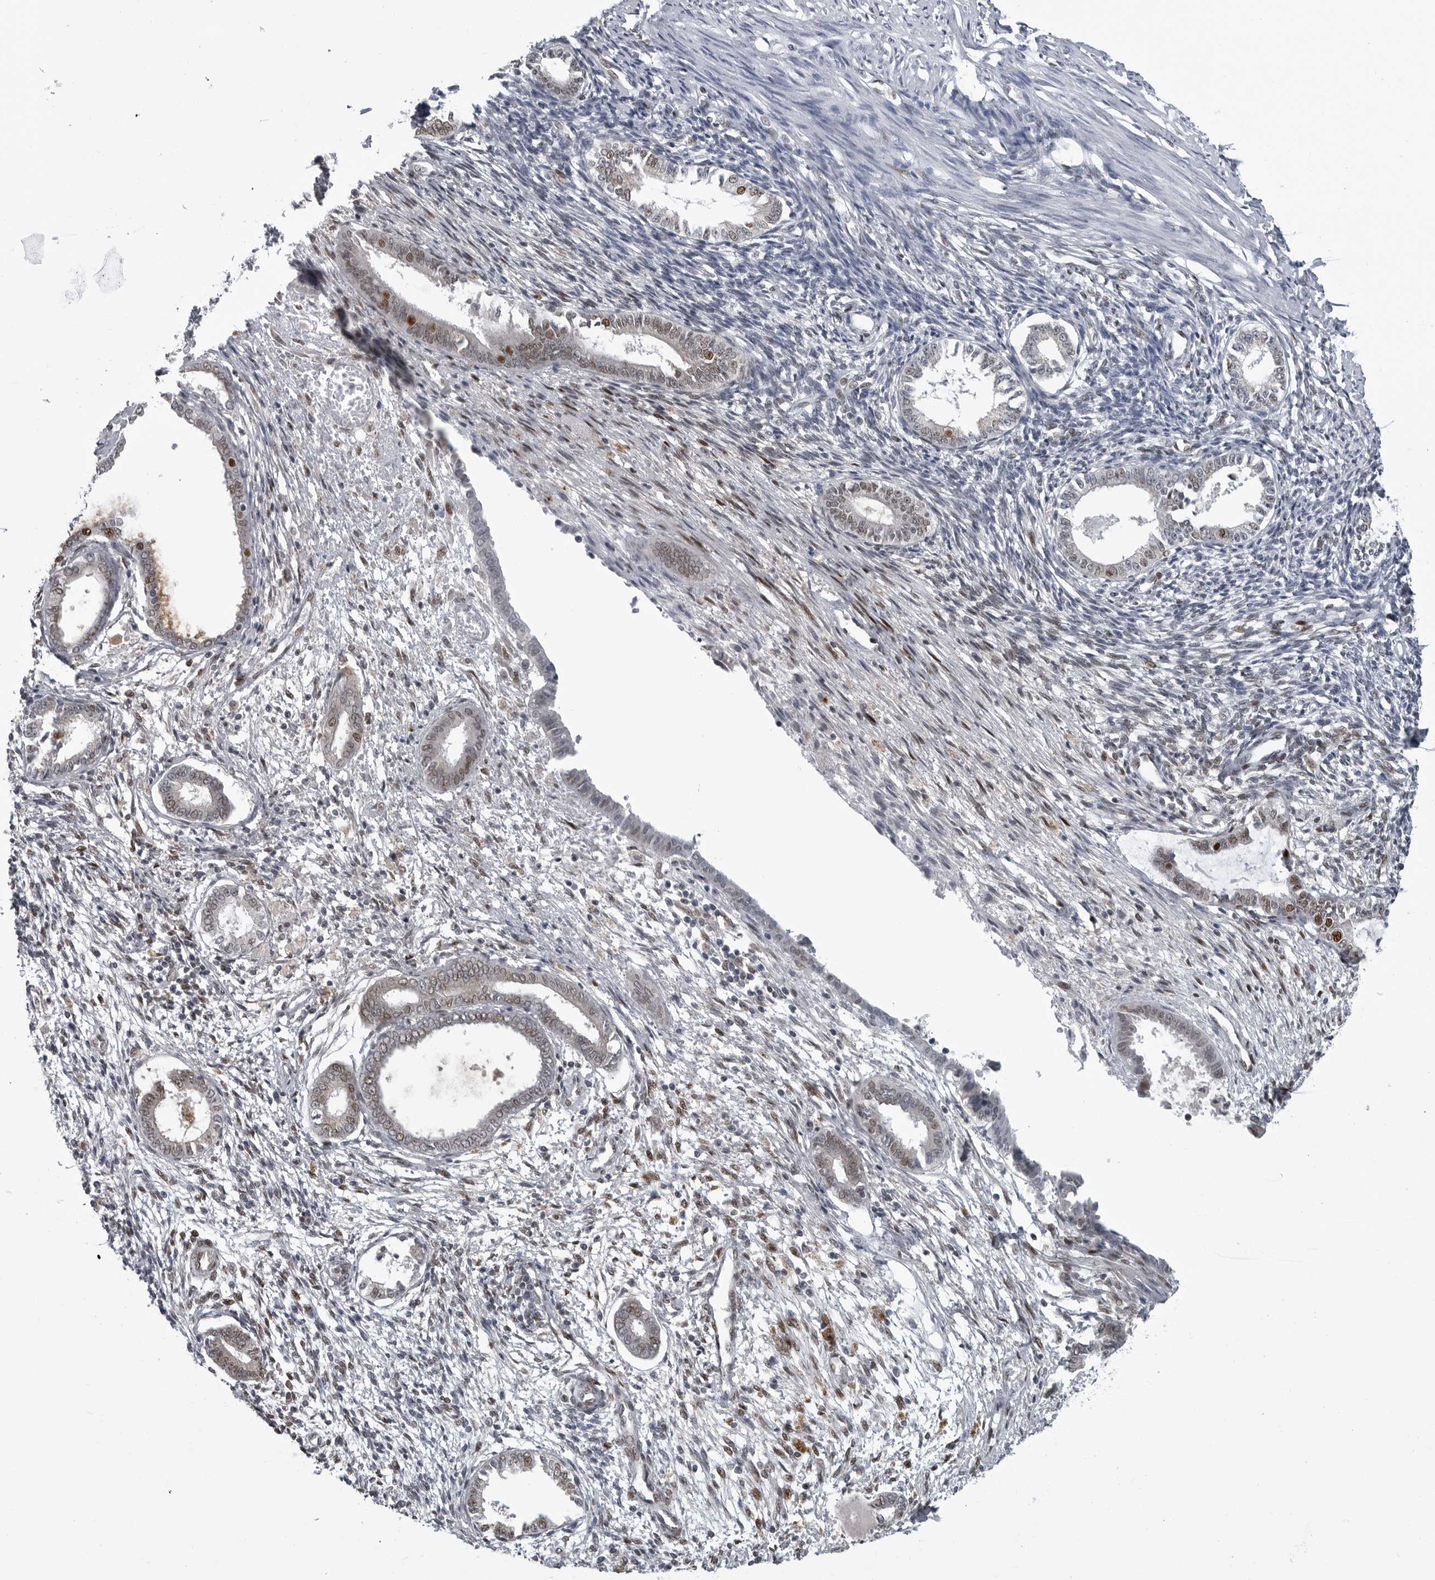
{"staining": {"intensity": "strong", "quantity": "<25%", "location": "nuclear"}, "tissue": "endometrium", "cell_type": "Cells in endometrial stroma", "image_type": "normal", "snomed": [{"axis": "morphology", "description": "Normal tissue, NOS"}, {"axis": "topography", "description": "Endometrium"}], "caption": "IHC photomicrograph of unremarkable endometrium: human endometrium stained using IHC exhibits medium levels of strong protein expression localized specifically in the nuclear of cells in endometrial stroma, appearing as a nuclear brown color.", "gene": "C8orf58", "patient": {"sex": "female", "age": 56}}